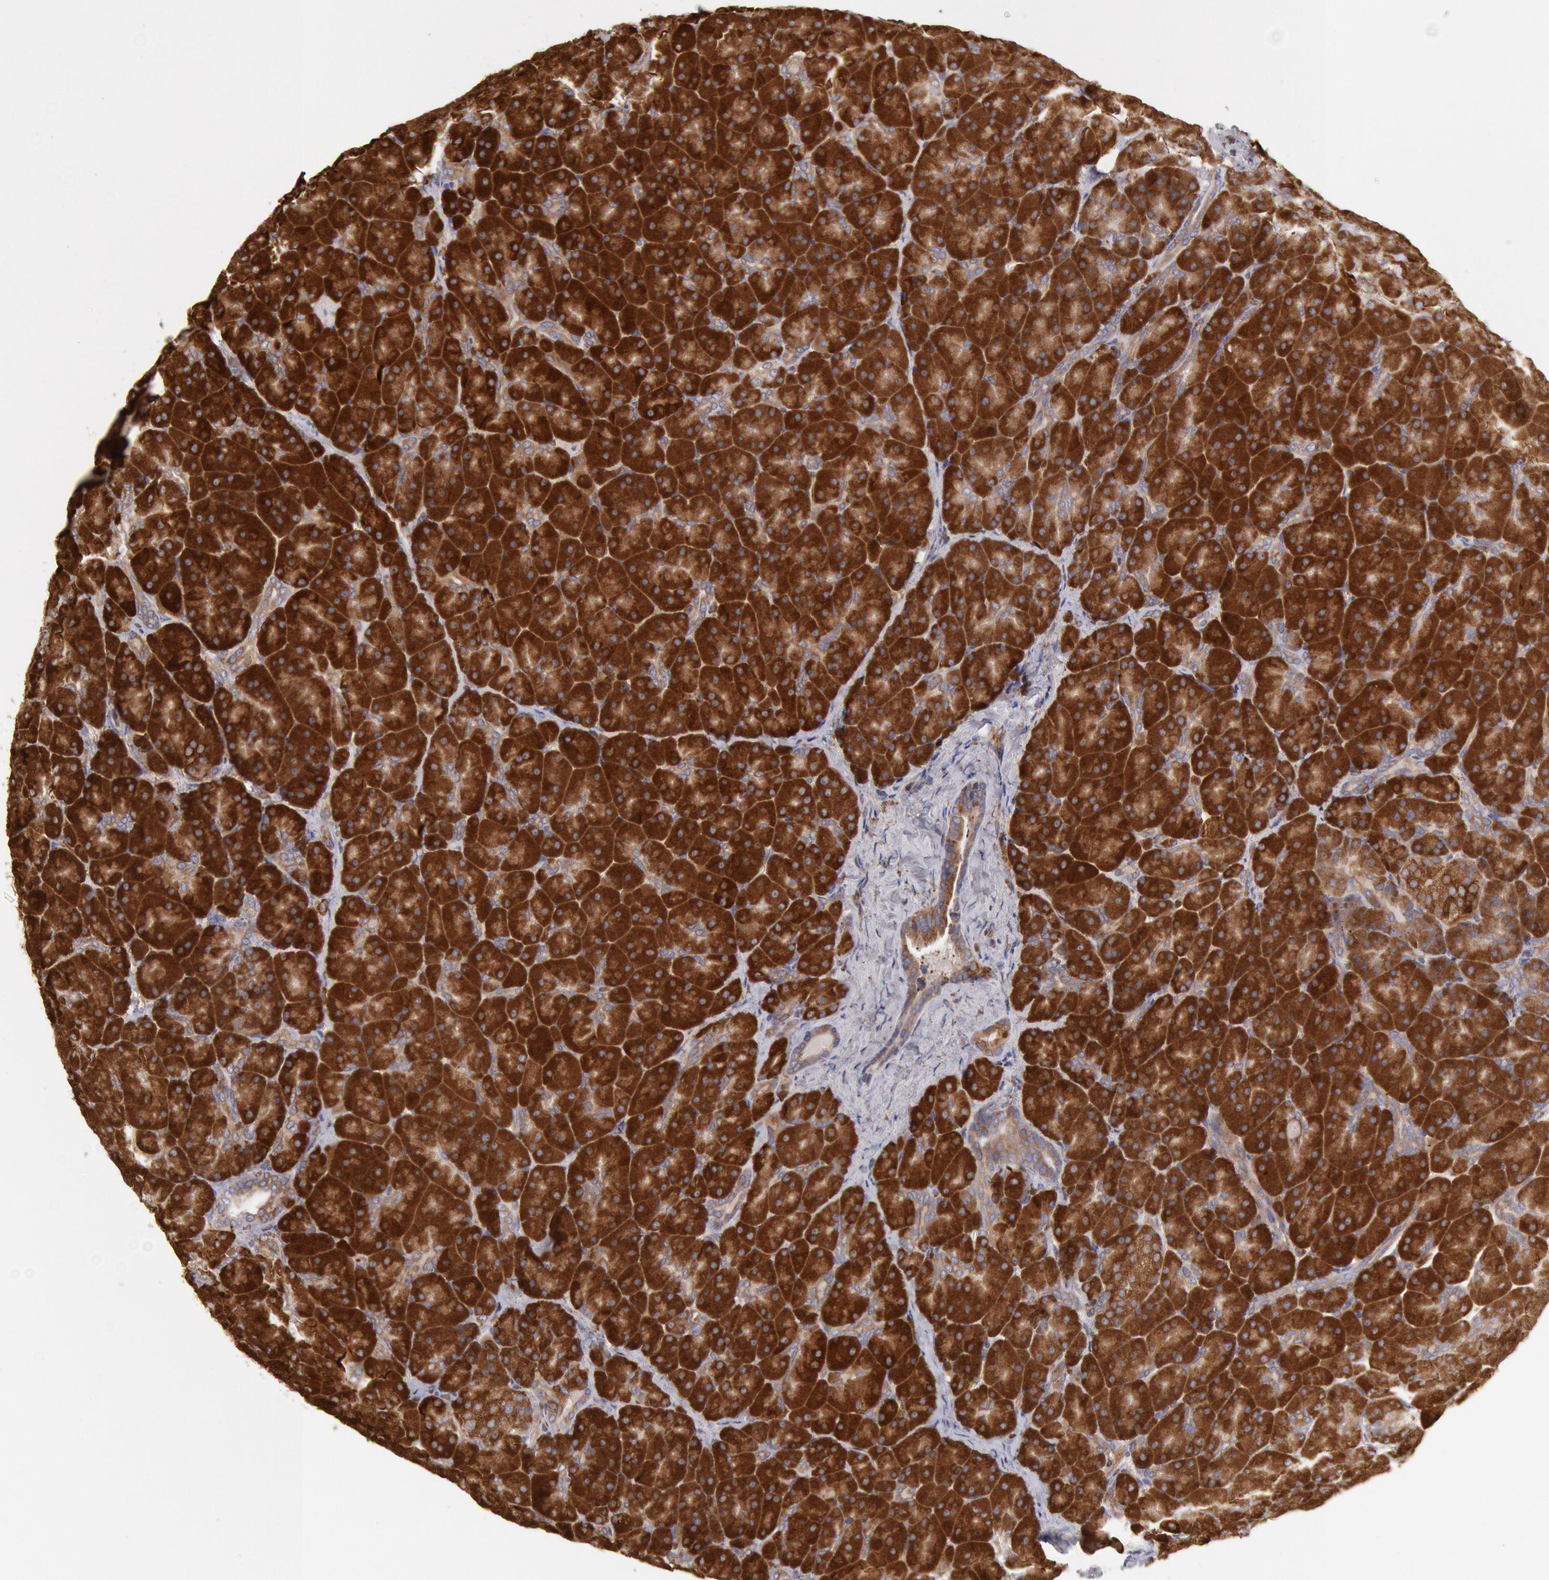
{"staining": {"intensity": "strong", "quantity": ">75%", "location": "cytoplasmic/membranous"}, "tissue": "pancreas", "cell_type": "Exocrine glandular cells", "image_type": "normal", "snomed": [{"axis": "morphology", "description": "Normal tissue, NOS"}, {"axis": "topography", "description": "Pancreas"}], "caption": "Immunohistochemical staining of benign pancreas exhibits strong cytoplasmic/membranous protein expression in about >75% of exocrine glandular cells. Using DAB (3,3'-diaminobenzidine) (brown) and hematoxylin (blue) stains, captured at high magnification using brightfield microscopy.", "gene": "ERP44", "patient": {"sex": "male", "age": 66}}